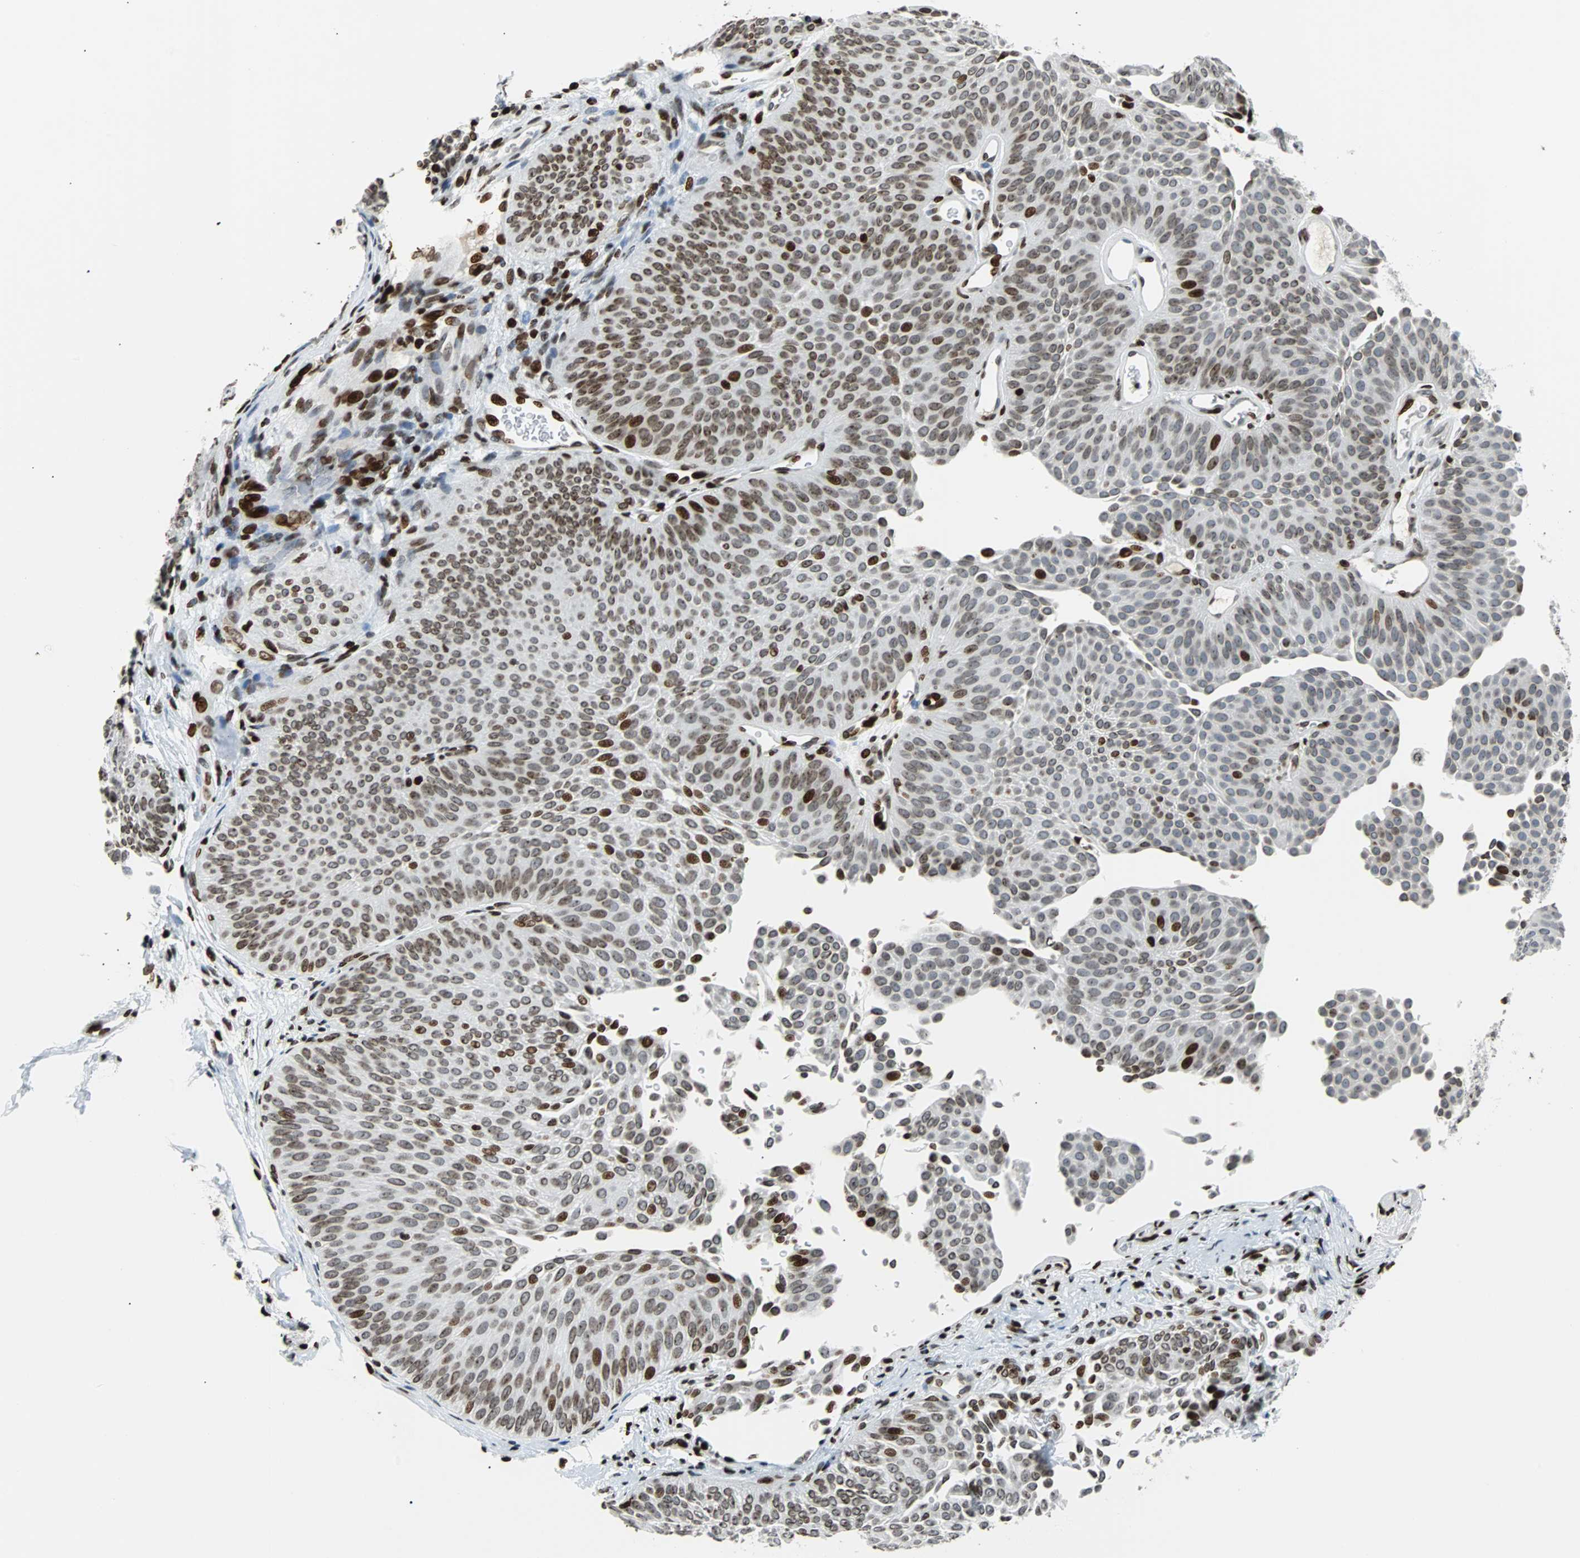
{"staining": {"intensity": "strong", "quantity": "25%-75%", "location": "nuclear"}, "tissue": "urothelial cancer", "cell_type": "Tumor cells", "image_type": "cancer", "snomed": [{"axis": "morphology", "description": "Urothelial carcinoma, Low grade"}, {"axis": "topography", "description": "Urinary bladder"}], "caption": "Immunohistochemical staining of urothelial cancer displays high levels of strong nuclear staining in about 25%-75% of tumor cells.", "gene": "ZNF131", "patient": {"sex": "female", "age": 60}}